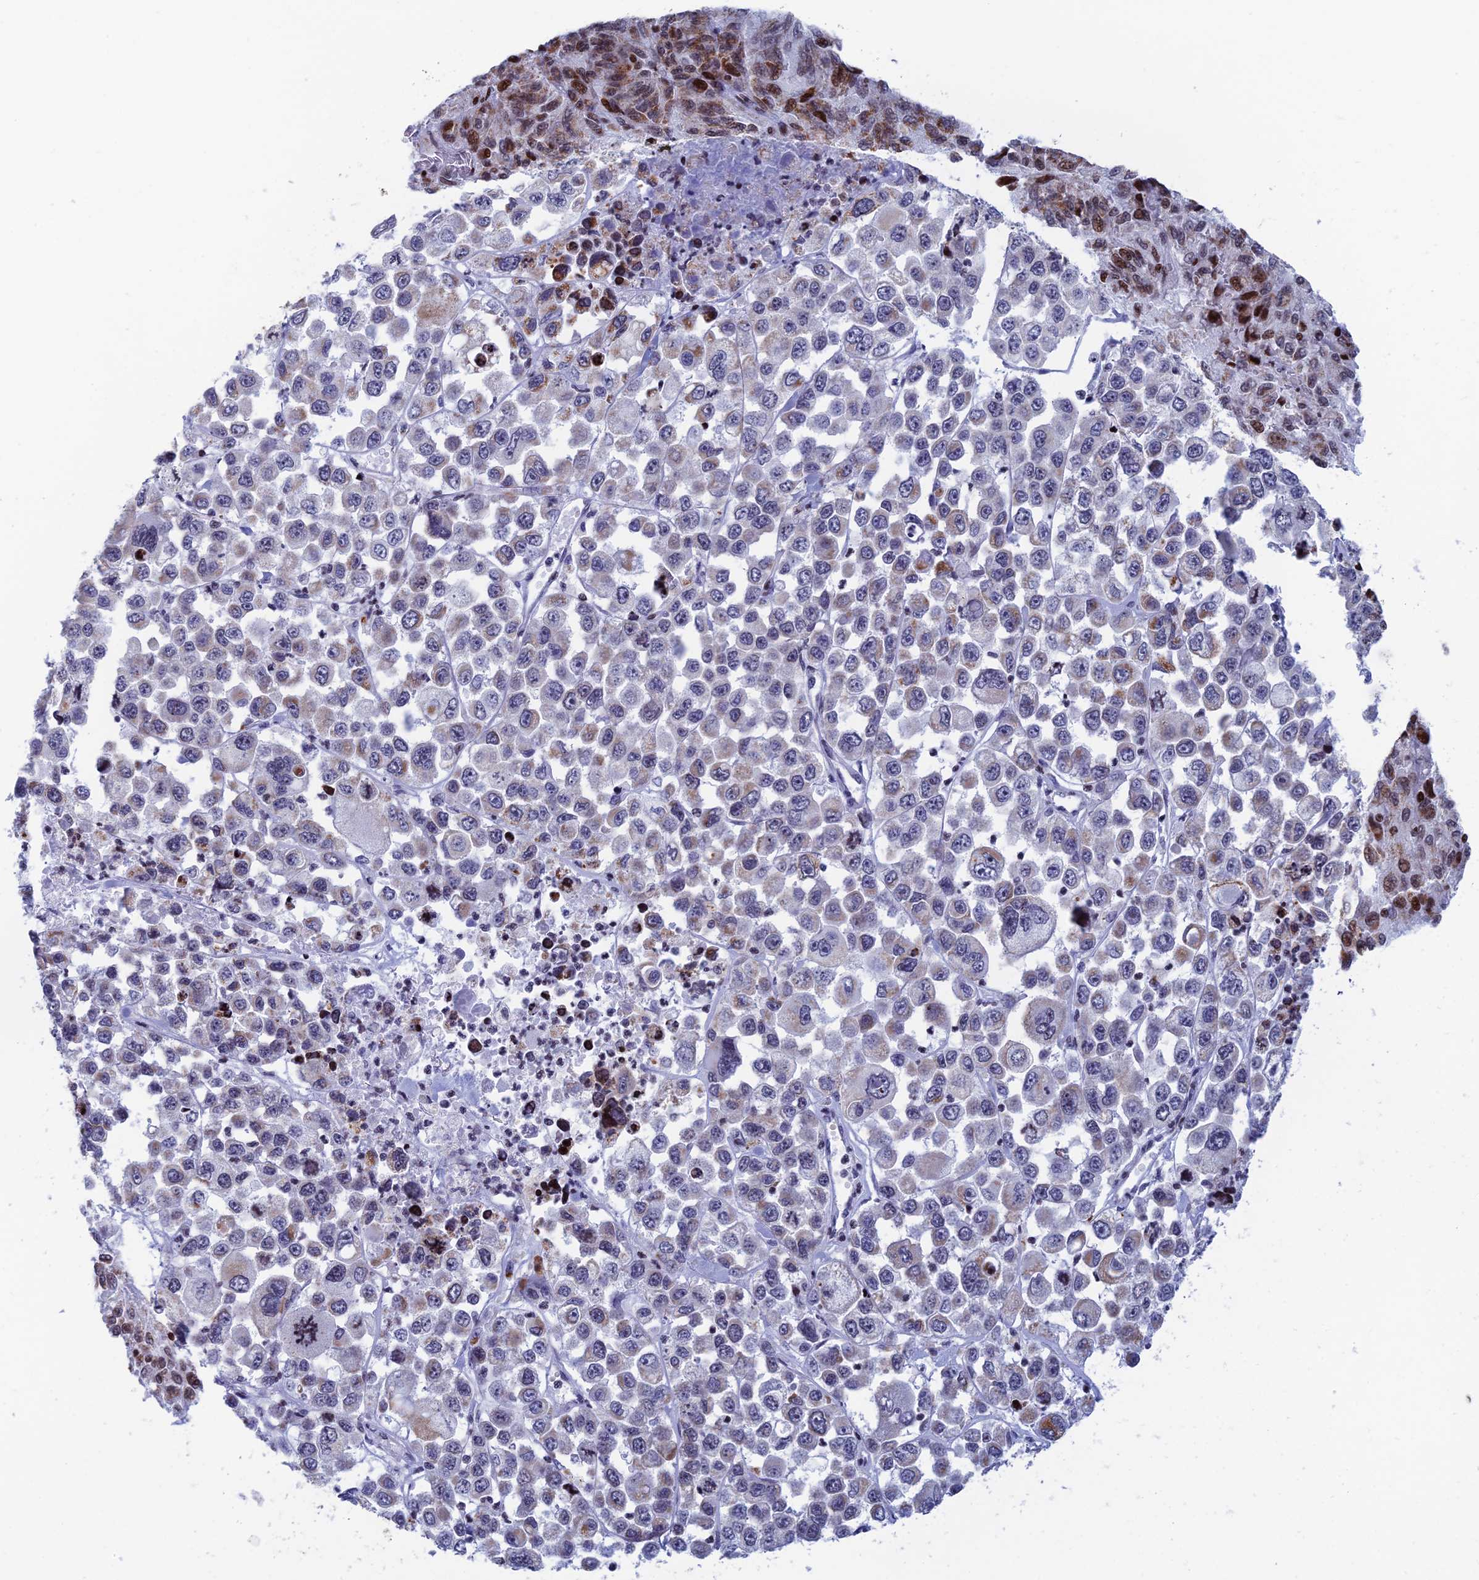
{"staining": {"intensity": "moderate", "quantity": "<25%", "location": "cytoplasmic/membranous"}, "tissue": "melanoma", "cell_type": "Tumor cells", "image_type": "cancer", "snomed": [{"axis": "morphology", "description": "Malignant melanoma, Metastatic site"}, {"axis": "topography", "description": "Lymph node"}], "caption": "High-power microscopy captured an IHC photomicrograph of malignant melanoma (metastatic site), revealing moderate cytoplasmic/membranous staining in approximately <25% of tumor cells. (DAB (3,3'-diaminobenzidine) = brown stain, brightfield microscopy at high magnification).", "gene": "AFF3", "patient": {"sex": "female", "age": 54}}